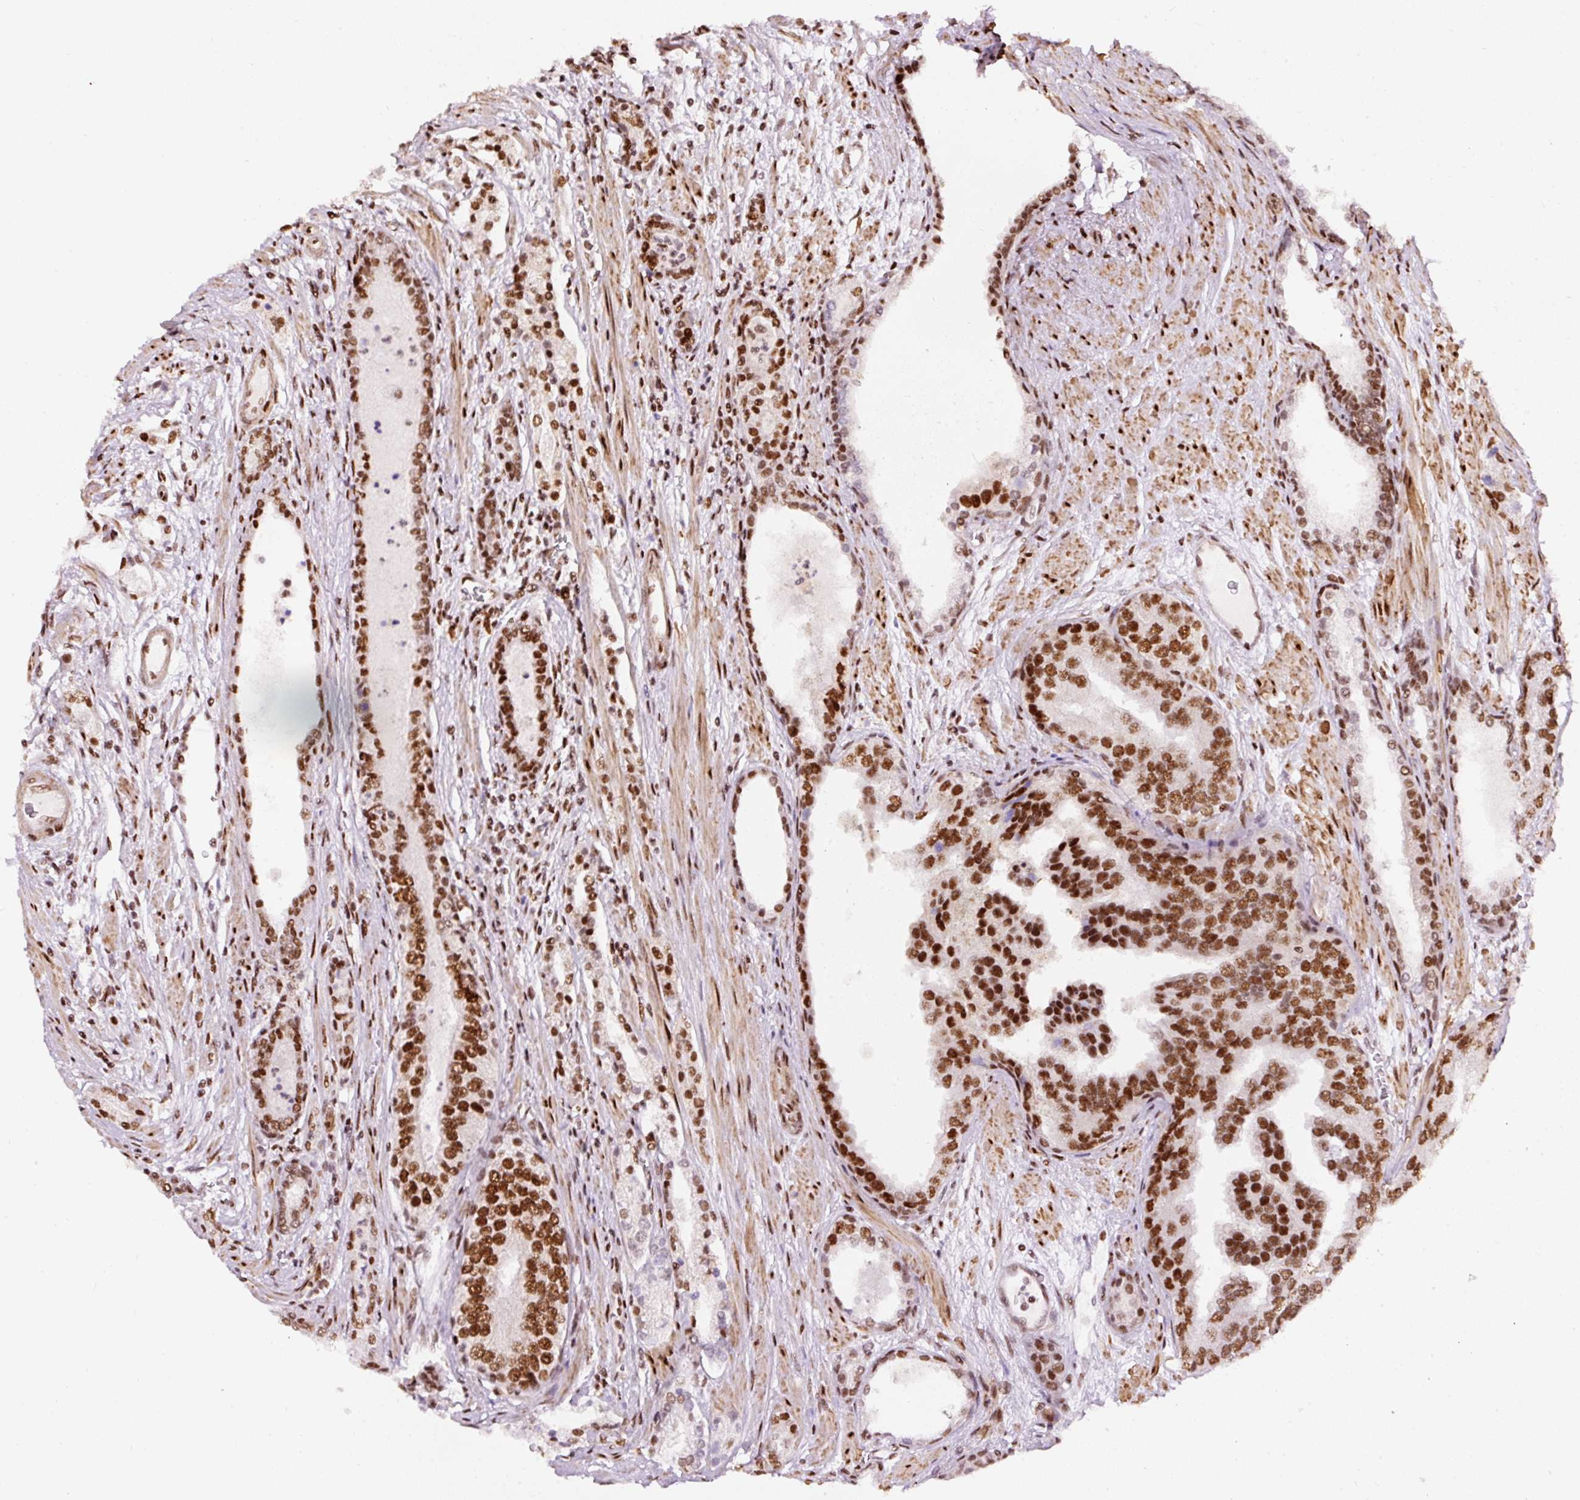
{"staining": {"intensity": "strong", "quantity": ">75%", "location": "nuclear"}, "tissue": "prostate cancer", "cell_type": "Tumor cells", "image_type": "cancer", "snomed": [{"axis": "morphology", "description": "Adenocarcinoma, High grade"}, {"axis": "topography", "description": "Prostate"}], "caption": "IHC (DAB) staining of human prostate cancer reveals strong nuclear protein expression in approximately >75% of tumor cells.", "gene": "HNRNPC", "patient": {"sex": "male", "age": 71}}